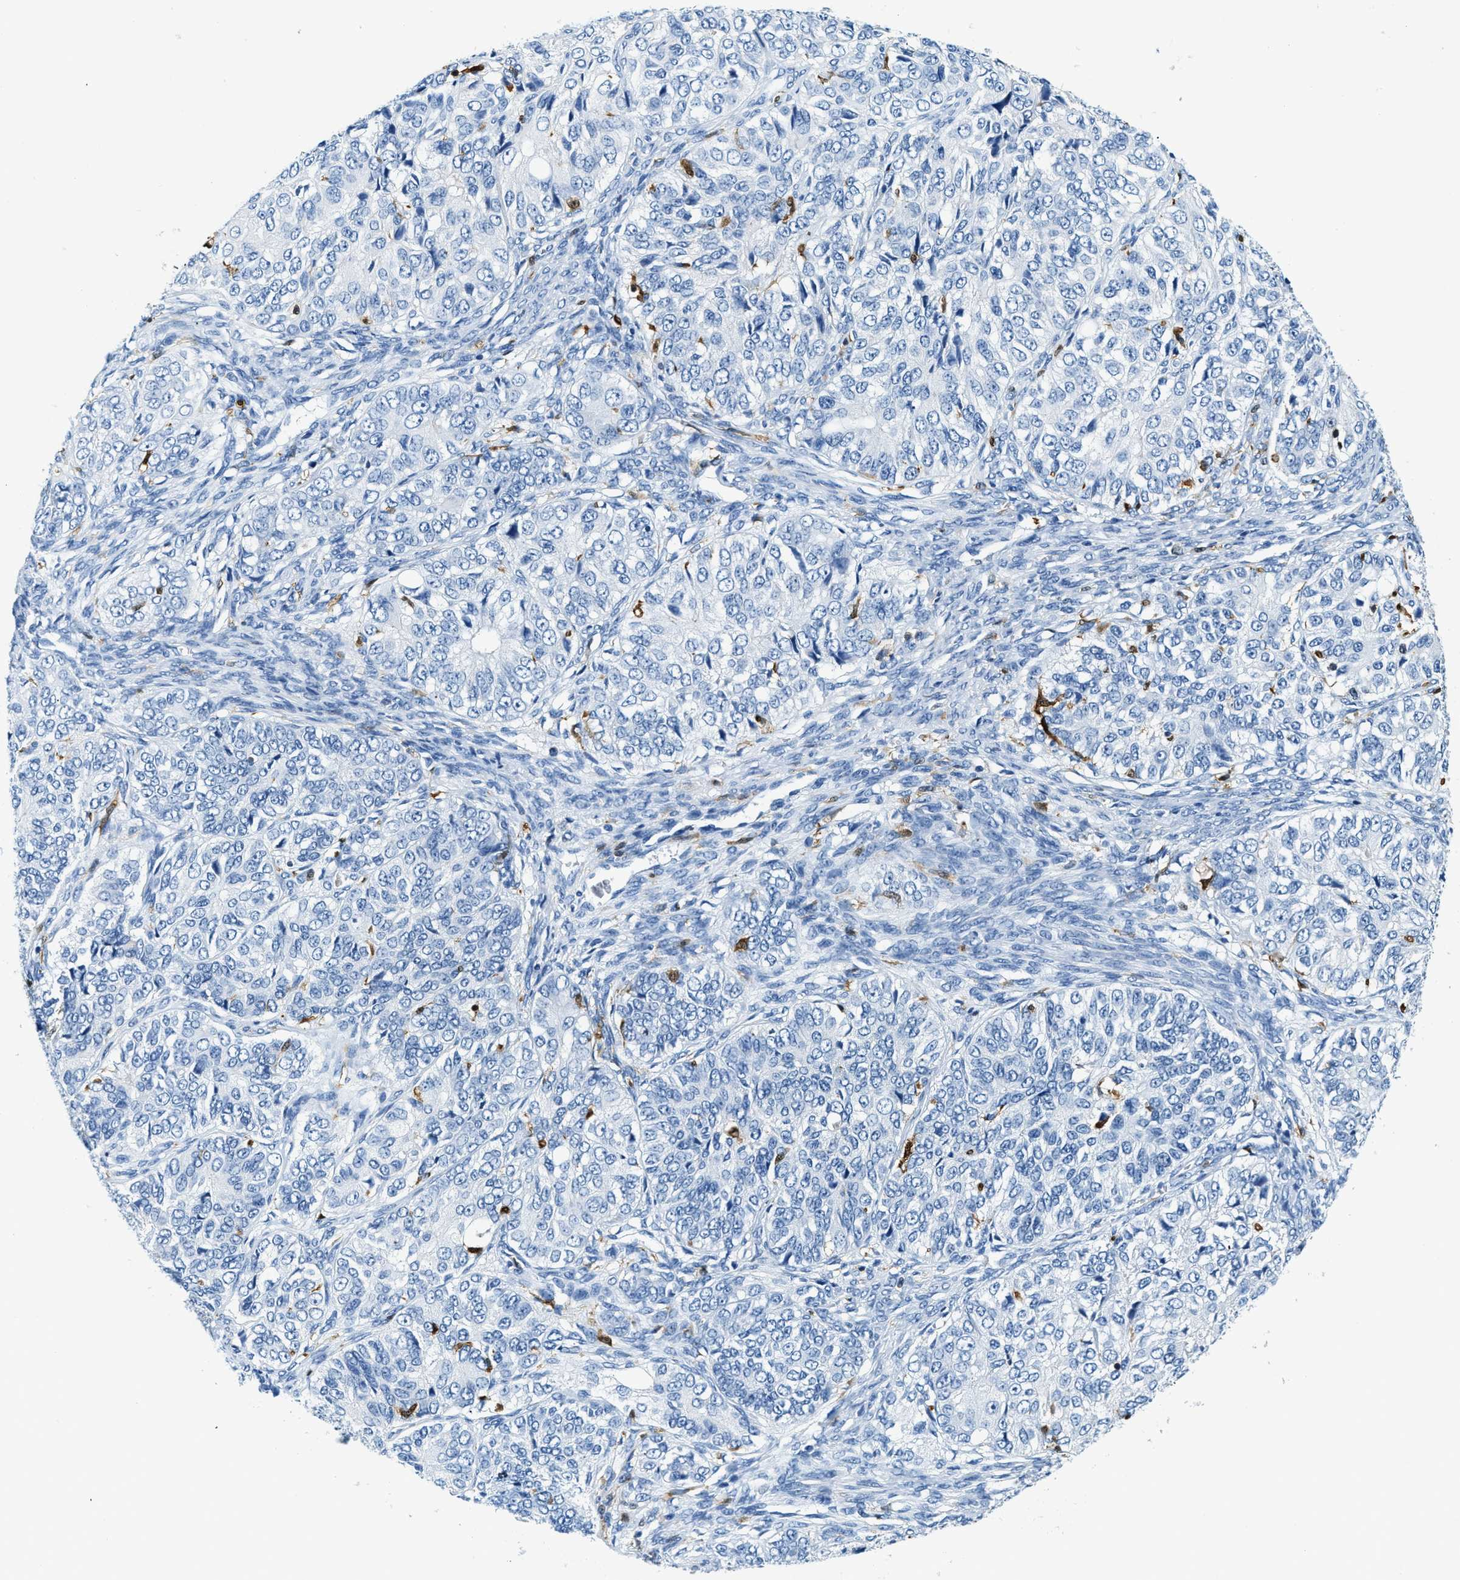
{"staining": {"intensity": "negative", "quantity": "none", "location": "none"}, "tissue": "ovarian cancer", "cell_type": "Tumor cells", "image_type": "cancer", "snomed": [{"axis": "morphology", "description": "Carcinoma, endometroid"}, {"axis": "topography", "description": "Ovary"}], "caption": "DAB immunohistochemical staining of human endometroid carcinoma (ovarian) reveals no significant staining in tumor cells.", "gene": "CAPG", "patient": {"sex": "female", "age": 51}}